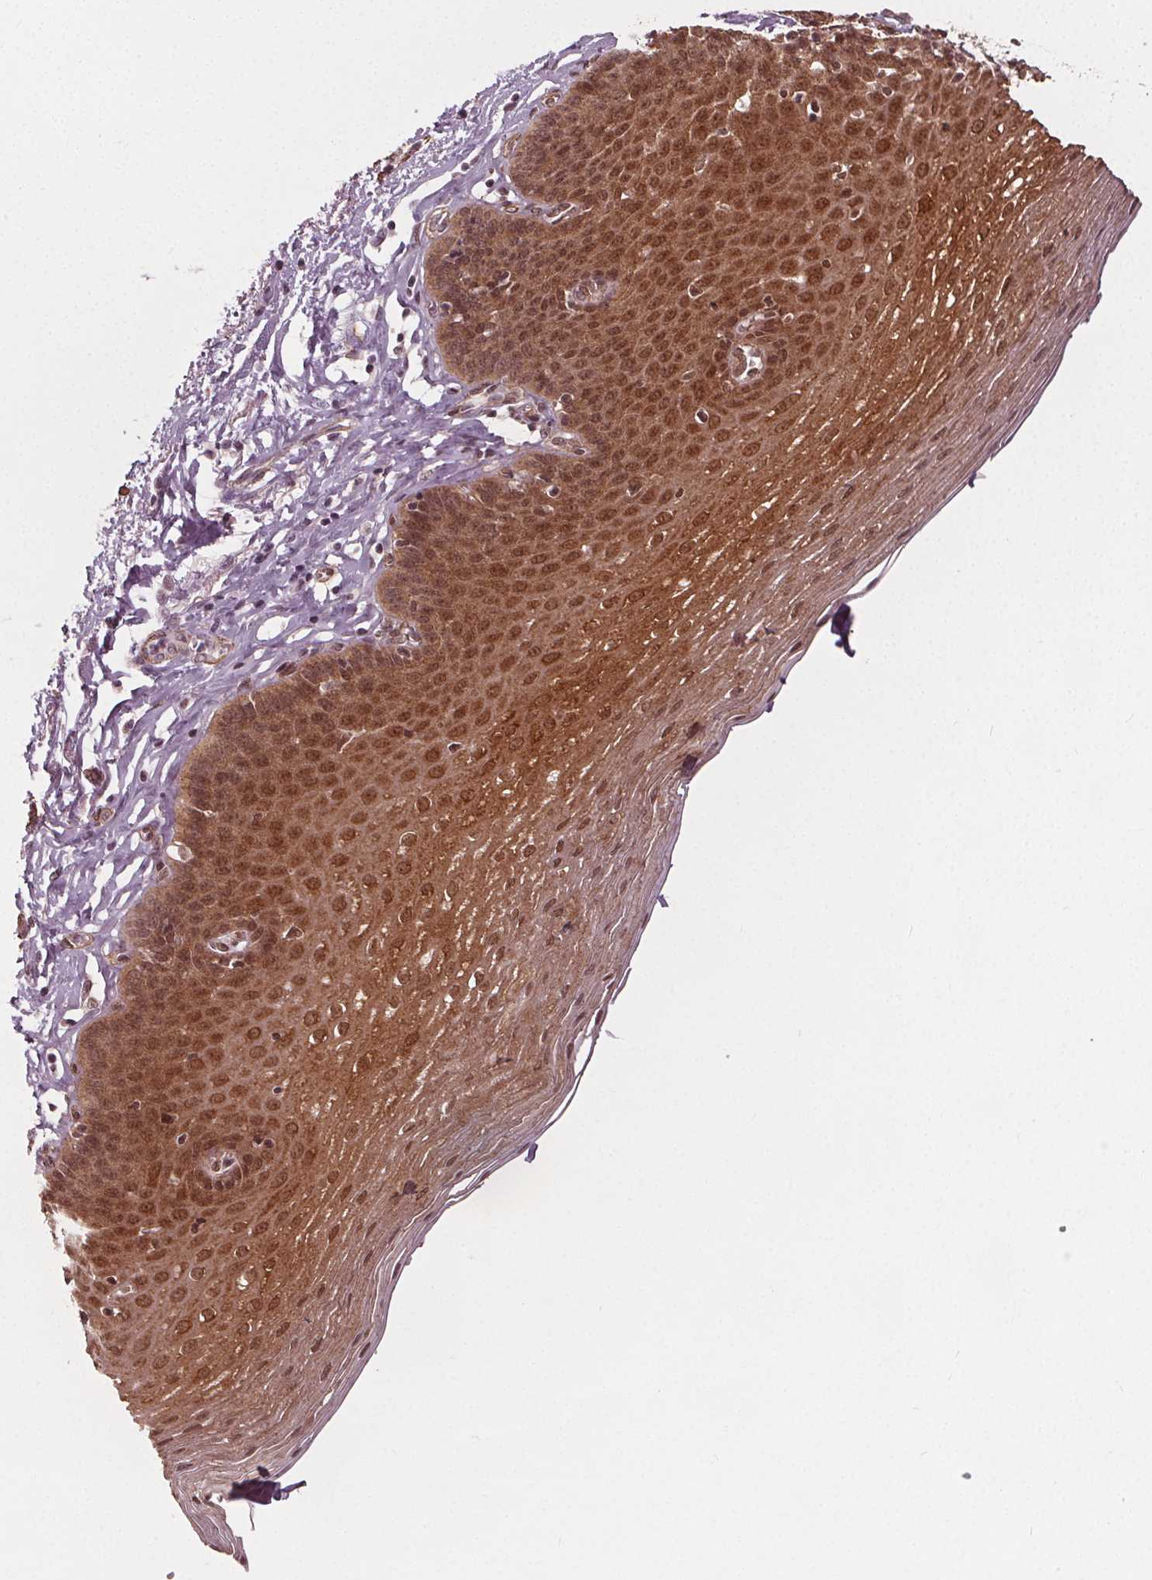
{"staining": {"intensity": "moderate", "quantity": ">75%", "location": "cytoplasmic/membranous,nuclear"}, "tissue": "esophagus", "cell_type": "Squamous epithelial cells", "image_type": "normal", "snomed": [{"axis": "morphology", "description": "Normal tissue, NOS"}, {"axis": "topography", "description": "Esophagus"}], "caption": "Moderate cytoplasmic/membranous,nuclear expression is present in about >75% of squamous epithelial cells in normal esophagus.", "gene": "PKP1", "patient": {"sex": "female", "age": 81}}